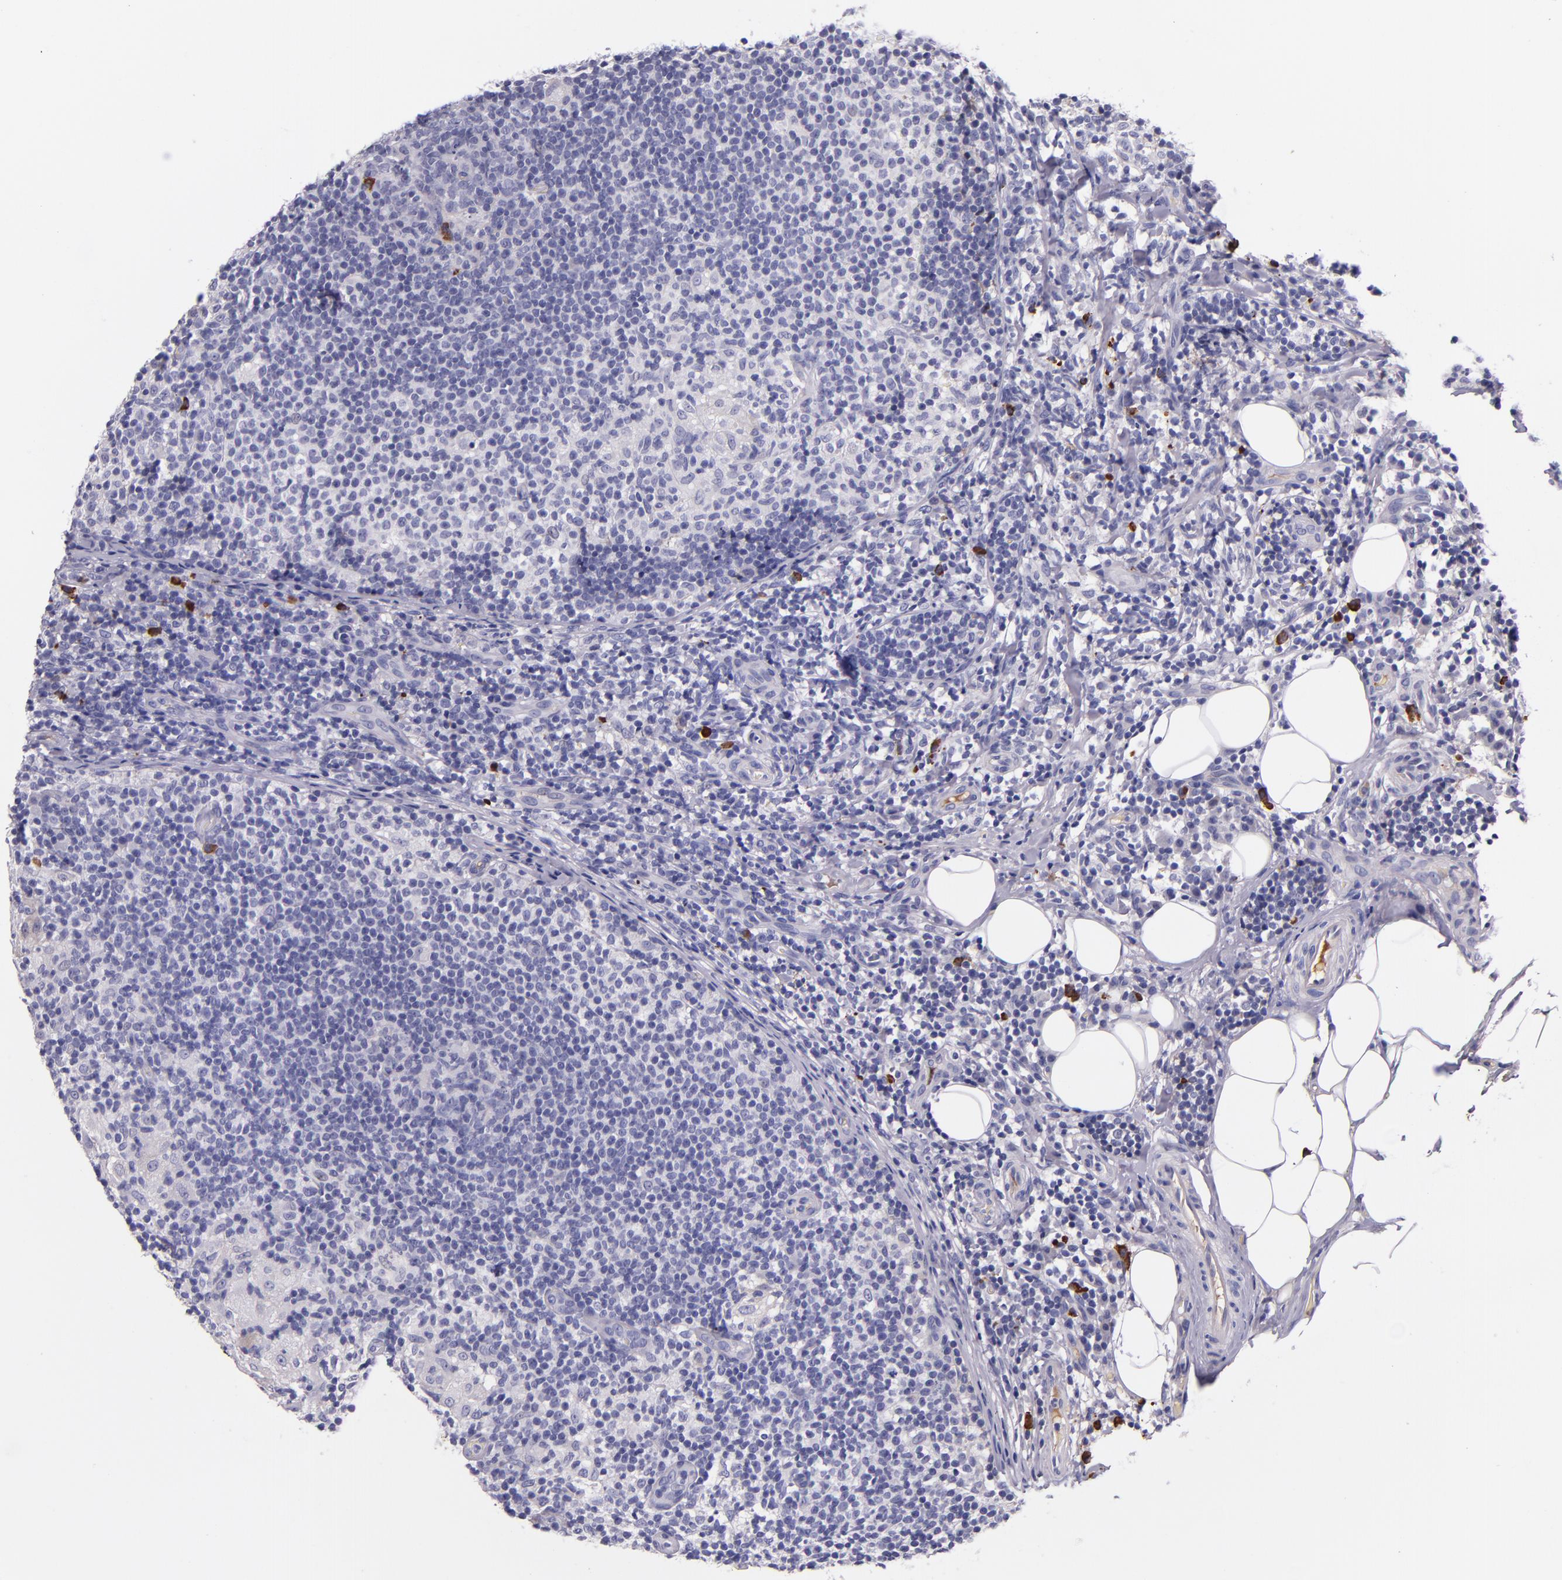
{"staining": {"intensity": "negative", "quantity": "none", "location": "none"}, "tissue": "lymph node", "cell_type": "Germinal center cells", "image_type": "normal", "snomed": [{"axis": "morphology", "description": "Normal tissue, NOS"}, {"axis": "morphology", "description": "Inflammation, NOS"}, {"axis": "topography", "description": "Lymph node"}], "caption": "The immunohistochemistry (IHC) image has no significant positivity in germinal center cells of lymph node. (Immunohistochemistry, brightfield microscopy, high magnification).", "gene": "KNG1", "patient": {"sex": "male", "age": 46}}